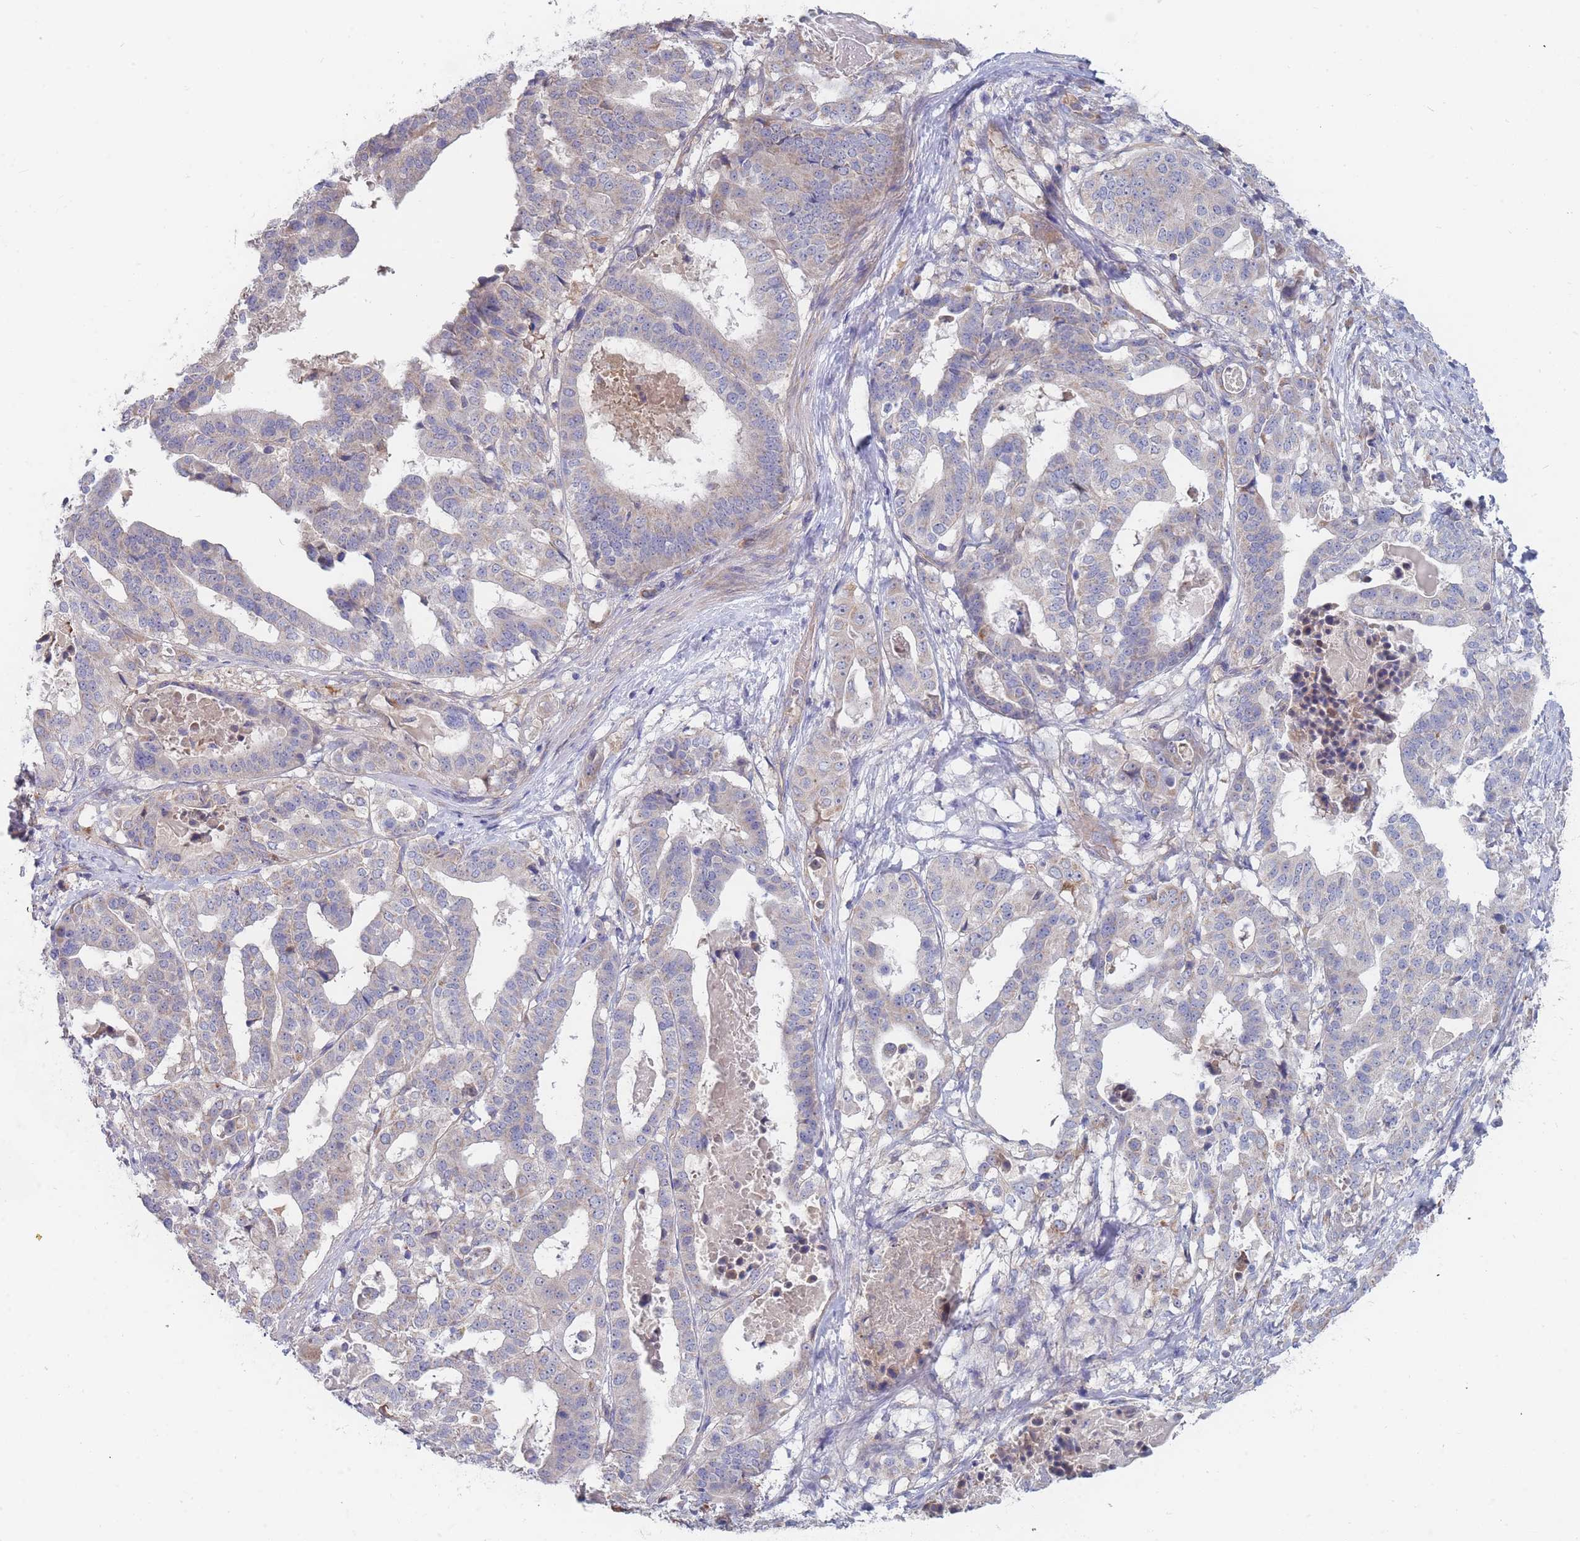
{"staining": {"intensity": "weak", "quantity": "25%-75%", "location": "cytoplasmic/membranous"}, "tissue": "stomach cancer", "cell_type": "Tumor cells", "image_type": "cancer", "snomed": [{"axis": "morphology", "description": "Adenocarcinoma, NOS"}, {"axis": "topography", "description": "Stomach"}], "caption": "Stomach adenocarcinoma tissue displays weak cytoplasmic/membranous staining in approximately 25%-75% of tumor cells, visualized by immunohistochemistry.", "gene": "NUB1", "patient": {"sex": "male", "age": 48}}